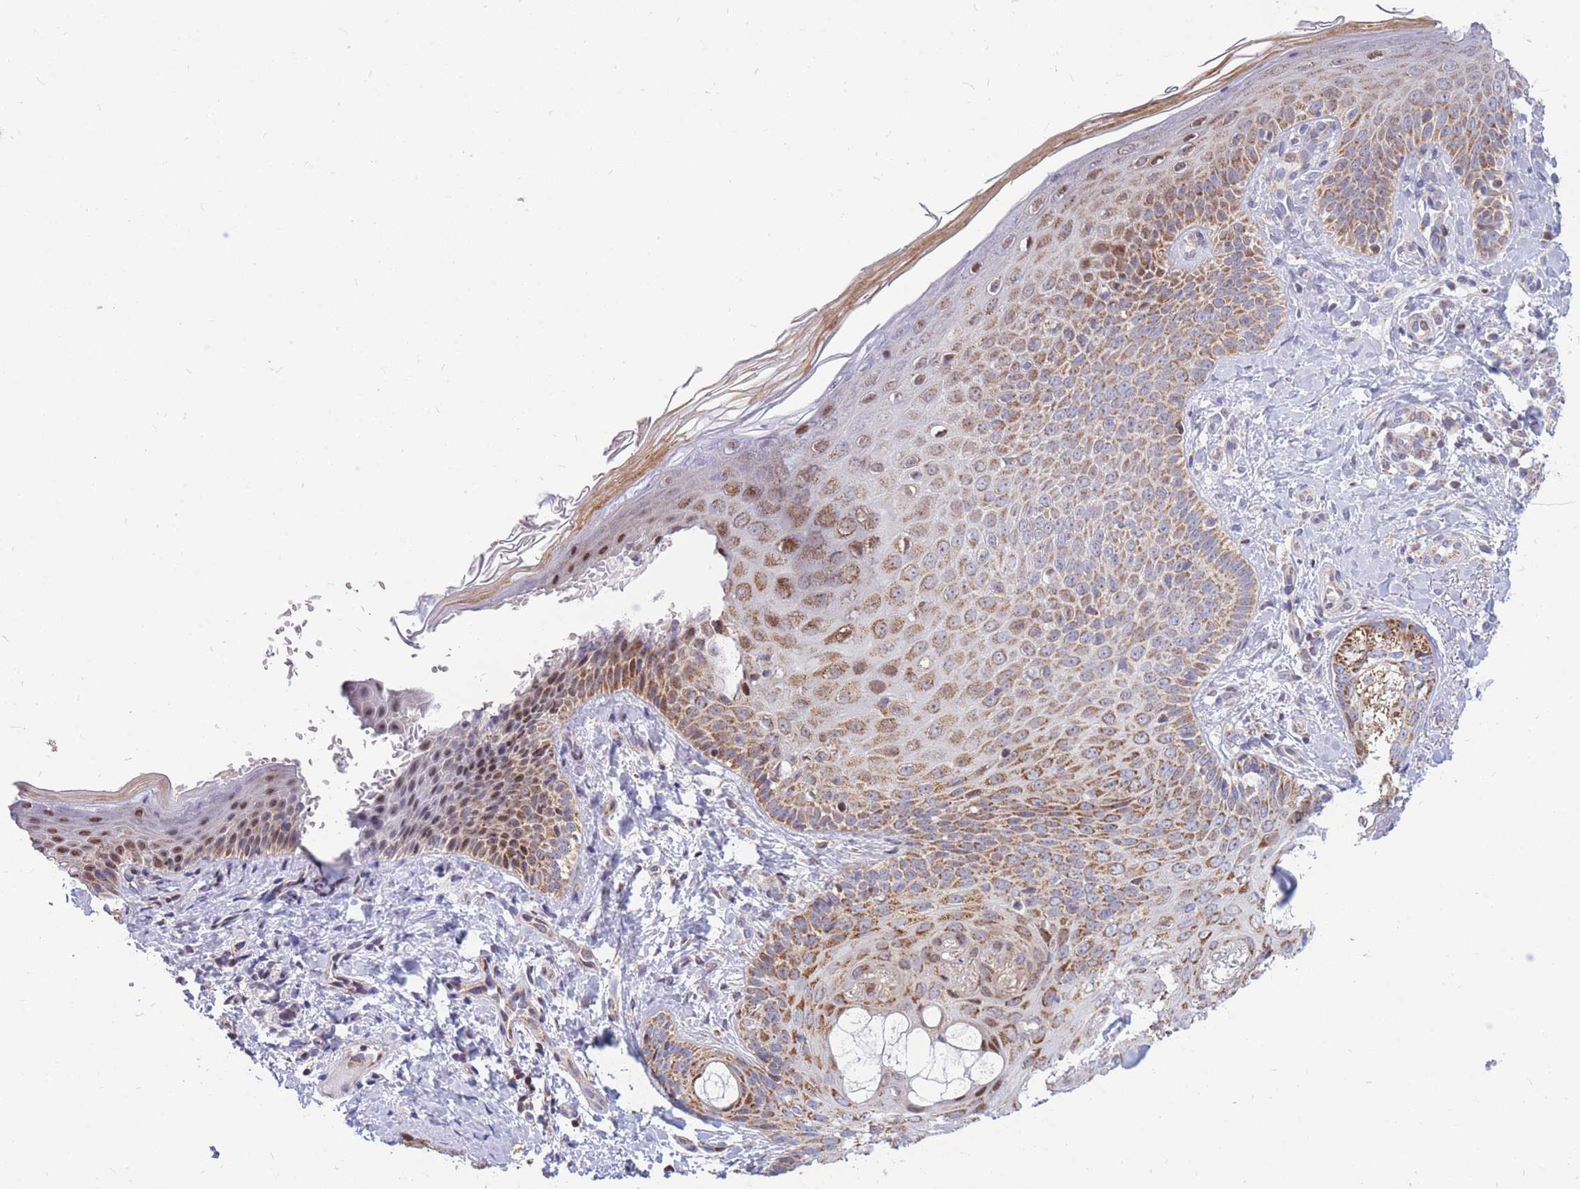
{"staining": {"intensity": "moderate", "quantity": "25%-75%", "location": "cytoplasmic/membranous"}, "tissue": "skin", "cell_type": "Fibroblasts", "image_type": "normal", "snomed": [{"axis": "morphology", "description": "Normal tissue, NOS"}, {"axis": "topography", "description": "Skin"}], "caption": "This micrograph exhibits immunohistochemistry (IHC) staining of unremarkable human skin, with medium moderate cytoplasmic/membranous expression in approximately 25%-75% of fibroblasts.", "gene": "HSPE1", "patient": {"sex": "male", "age": 57}}